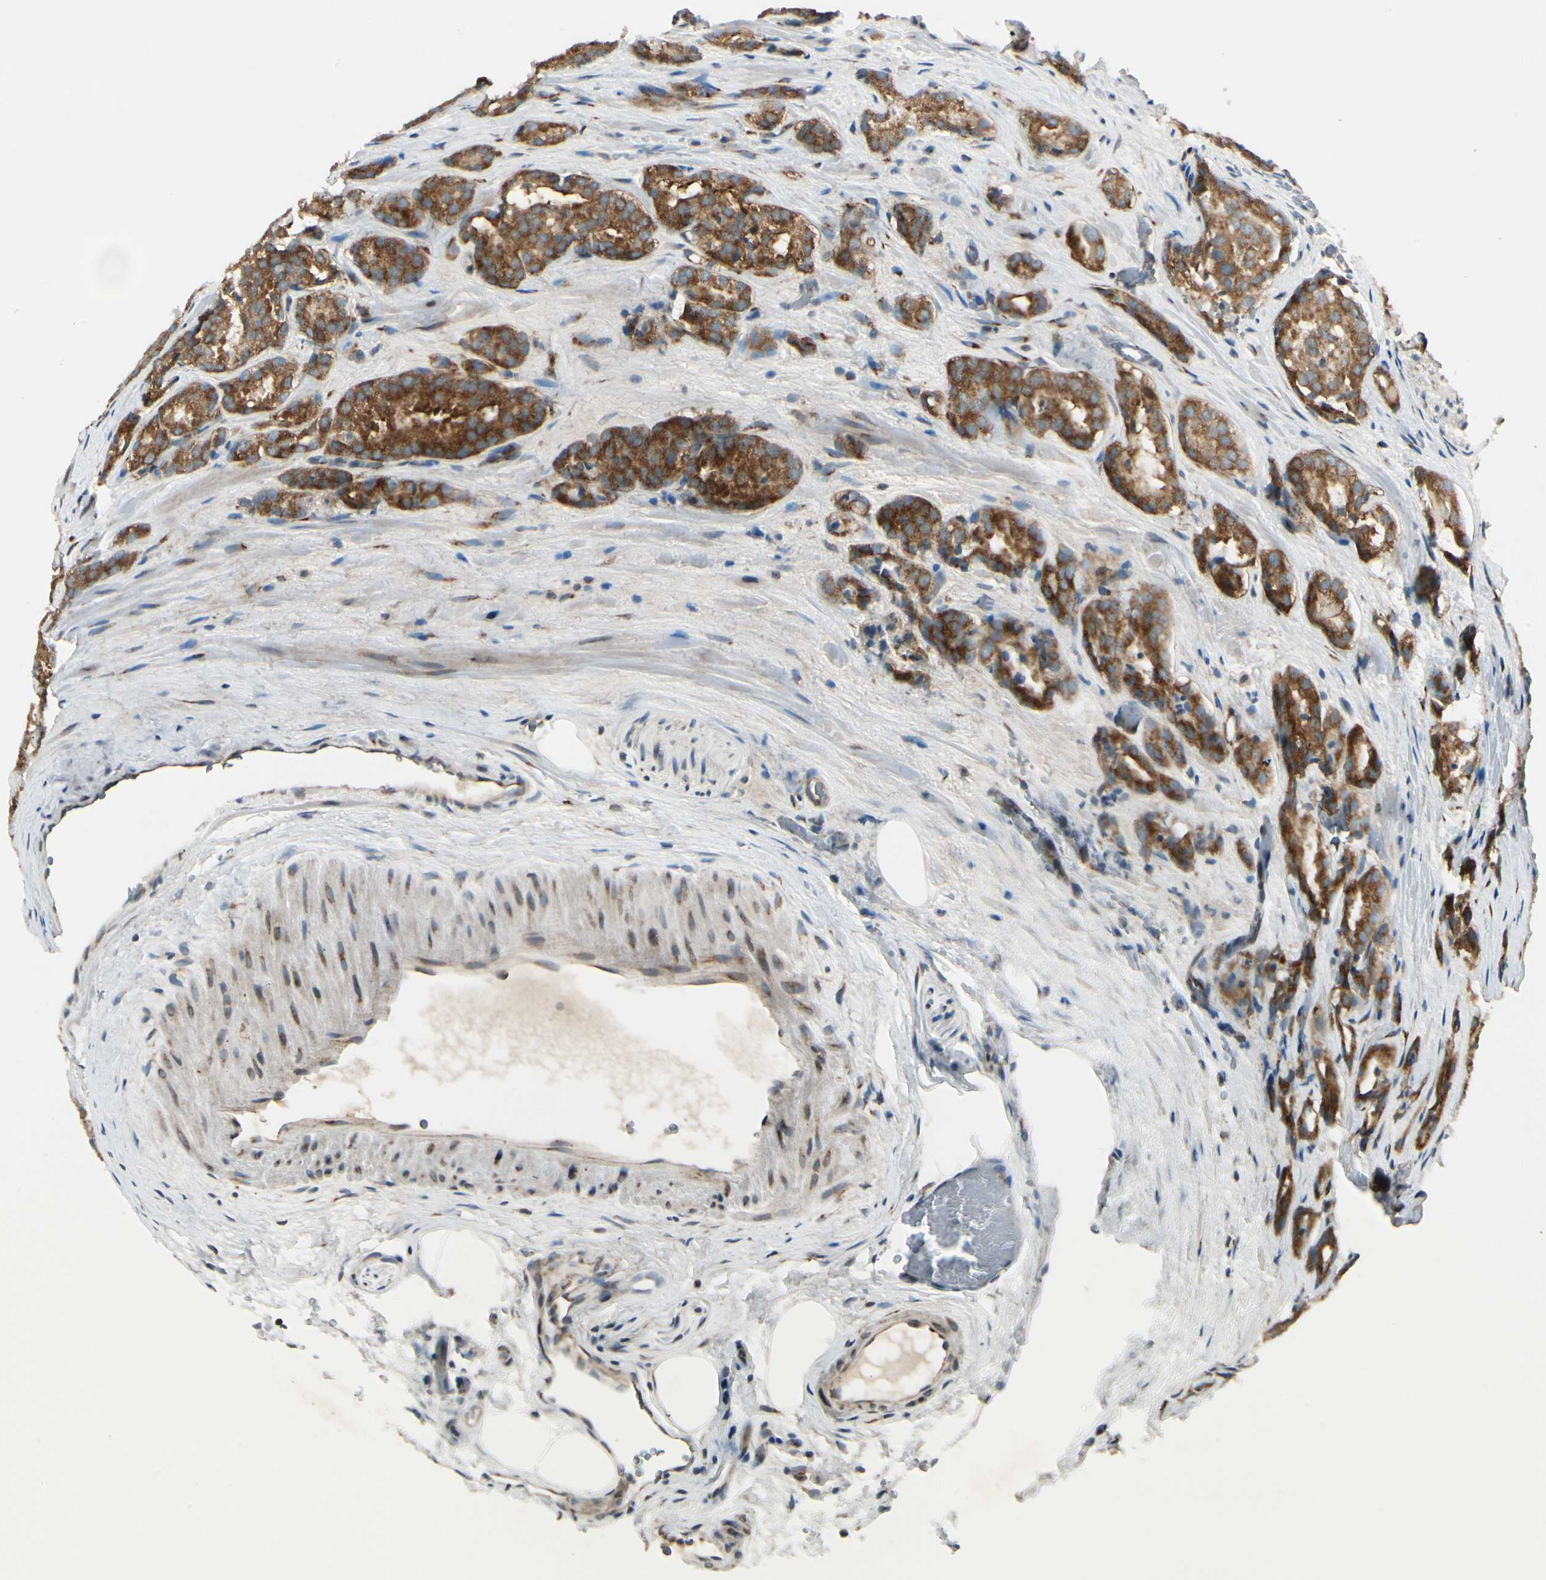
{"staining": {"intensity": "strong", "quantity": ">75%", "location": "cytoplasmic/membranous"}, "tissue": "prostate cancer", "cell_type": "Tumor cells", "image_type": "cancer", "snomed": [{"axis": "morphology", "description": "Adenocarcinoma, High grade"}, {"axis": "topography", "description": "Prostate"}], "caption": "Immunohistochemical staining of human adenocarcinoma (high-grade) (prostate) displays high levels of strong cytoplasmic/membranous staining in about >75% of tumor cells.", "gene": "MANSC1", "patient": {"sex": "male", "age": 64}}